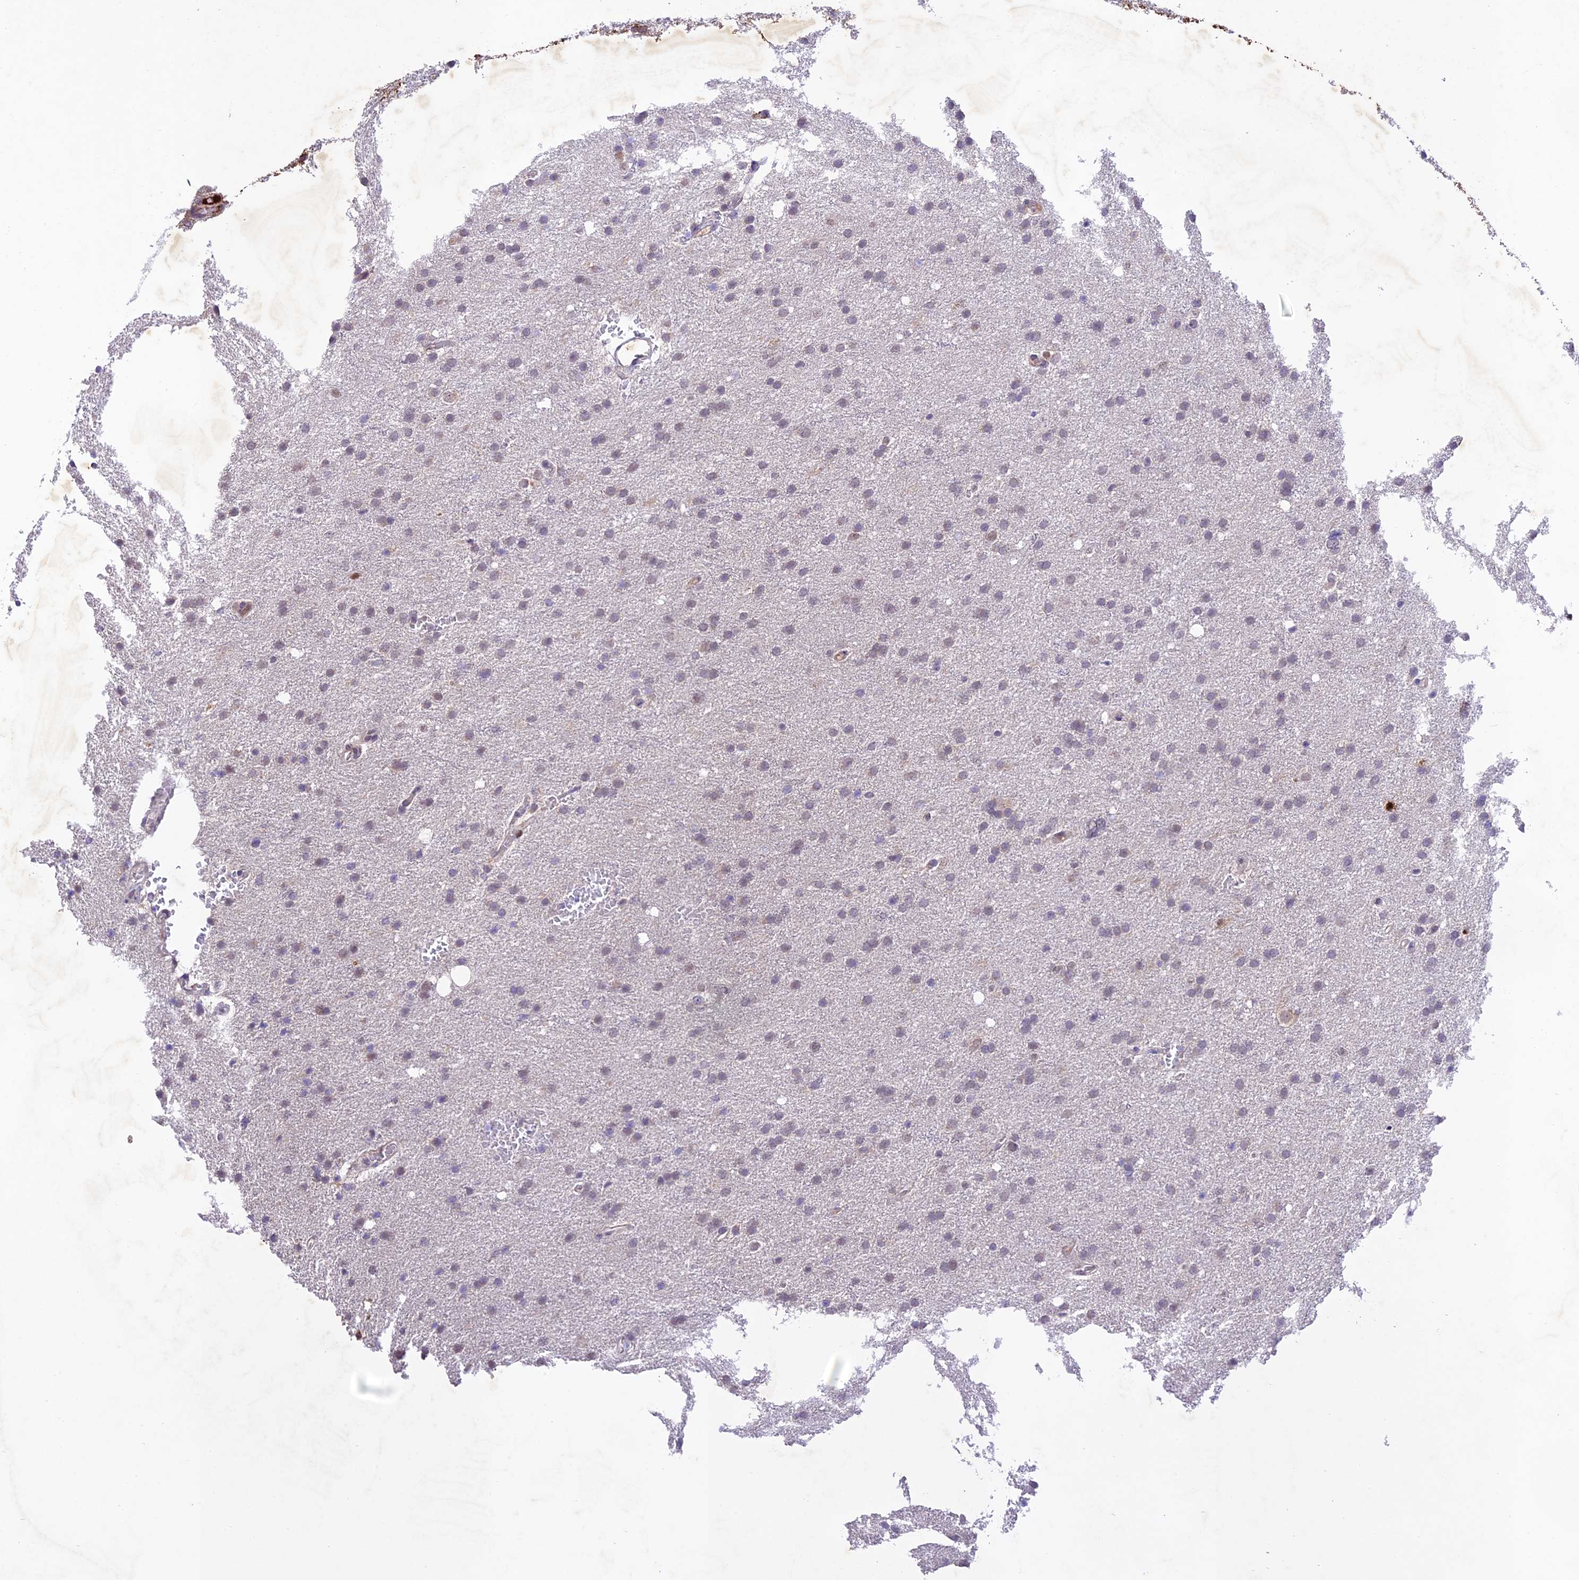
{"staining": {"intensity": "weak", "quantity": "<25%", "location": "cytoplasmic/membranous,nuclear"}, "tissue": "glioma", "cell_type": "Tumor cells", "image_type": "cancer", "snomed": [{"axis": "morphology", "description": "Glioma, malignant, High grade"}, {"axis": "topography", "description": "Cerebral cortex"}], "caption": "There is no significant expression in tumor cells of malignant high-grade glioma.", "gene": "ANKRD52", "patient": {"sex": "female", "age": 36}}